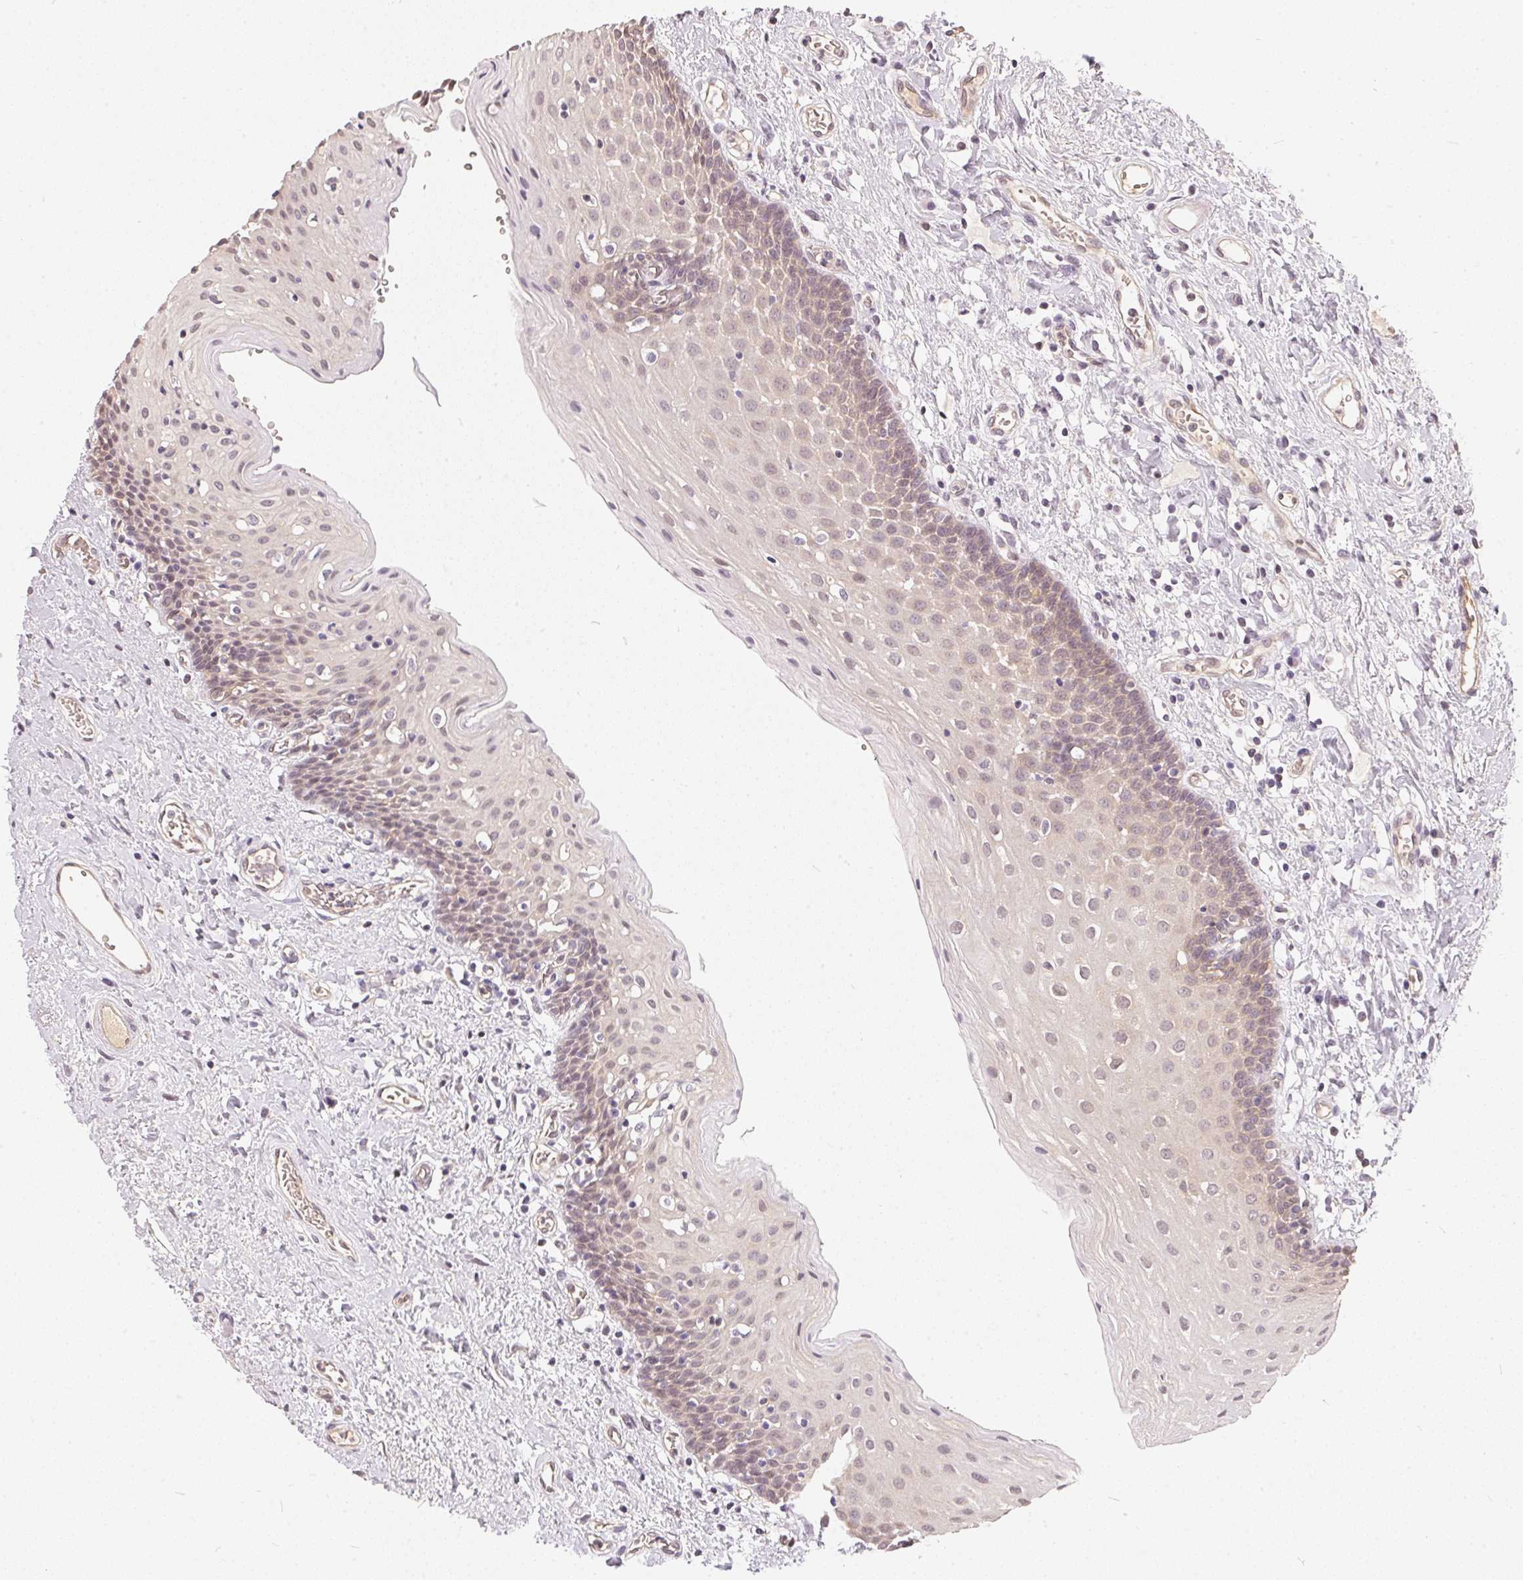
{"staining": {"intensity": "weak", "quantity": "<25%", "location": "cytoplasmic/membranous"}, "tissue": "oral mucosa", "cell_type": "Squamous epithelial cells", "image_type": "normal", "snomed": [{"axis": "morphology", "description": "Normal tissue, NOS"}, {"axis": "topography", "description": "Oral tissue"}], "caption": "Protein analysis of unremarkable oral mucosa reveals no significant expression in squamous epithelial cells. The staining was performed using DAB (3,3'-diaminobenzidine) to visualize the protein expression in brown, while the nuclei were stained in blue with hematoxylin (Magnification: 20x).", "gene": "BLMH", "patient": {"sex": "female", "age": 43}}